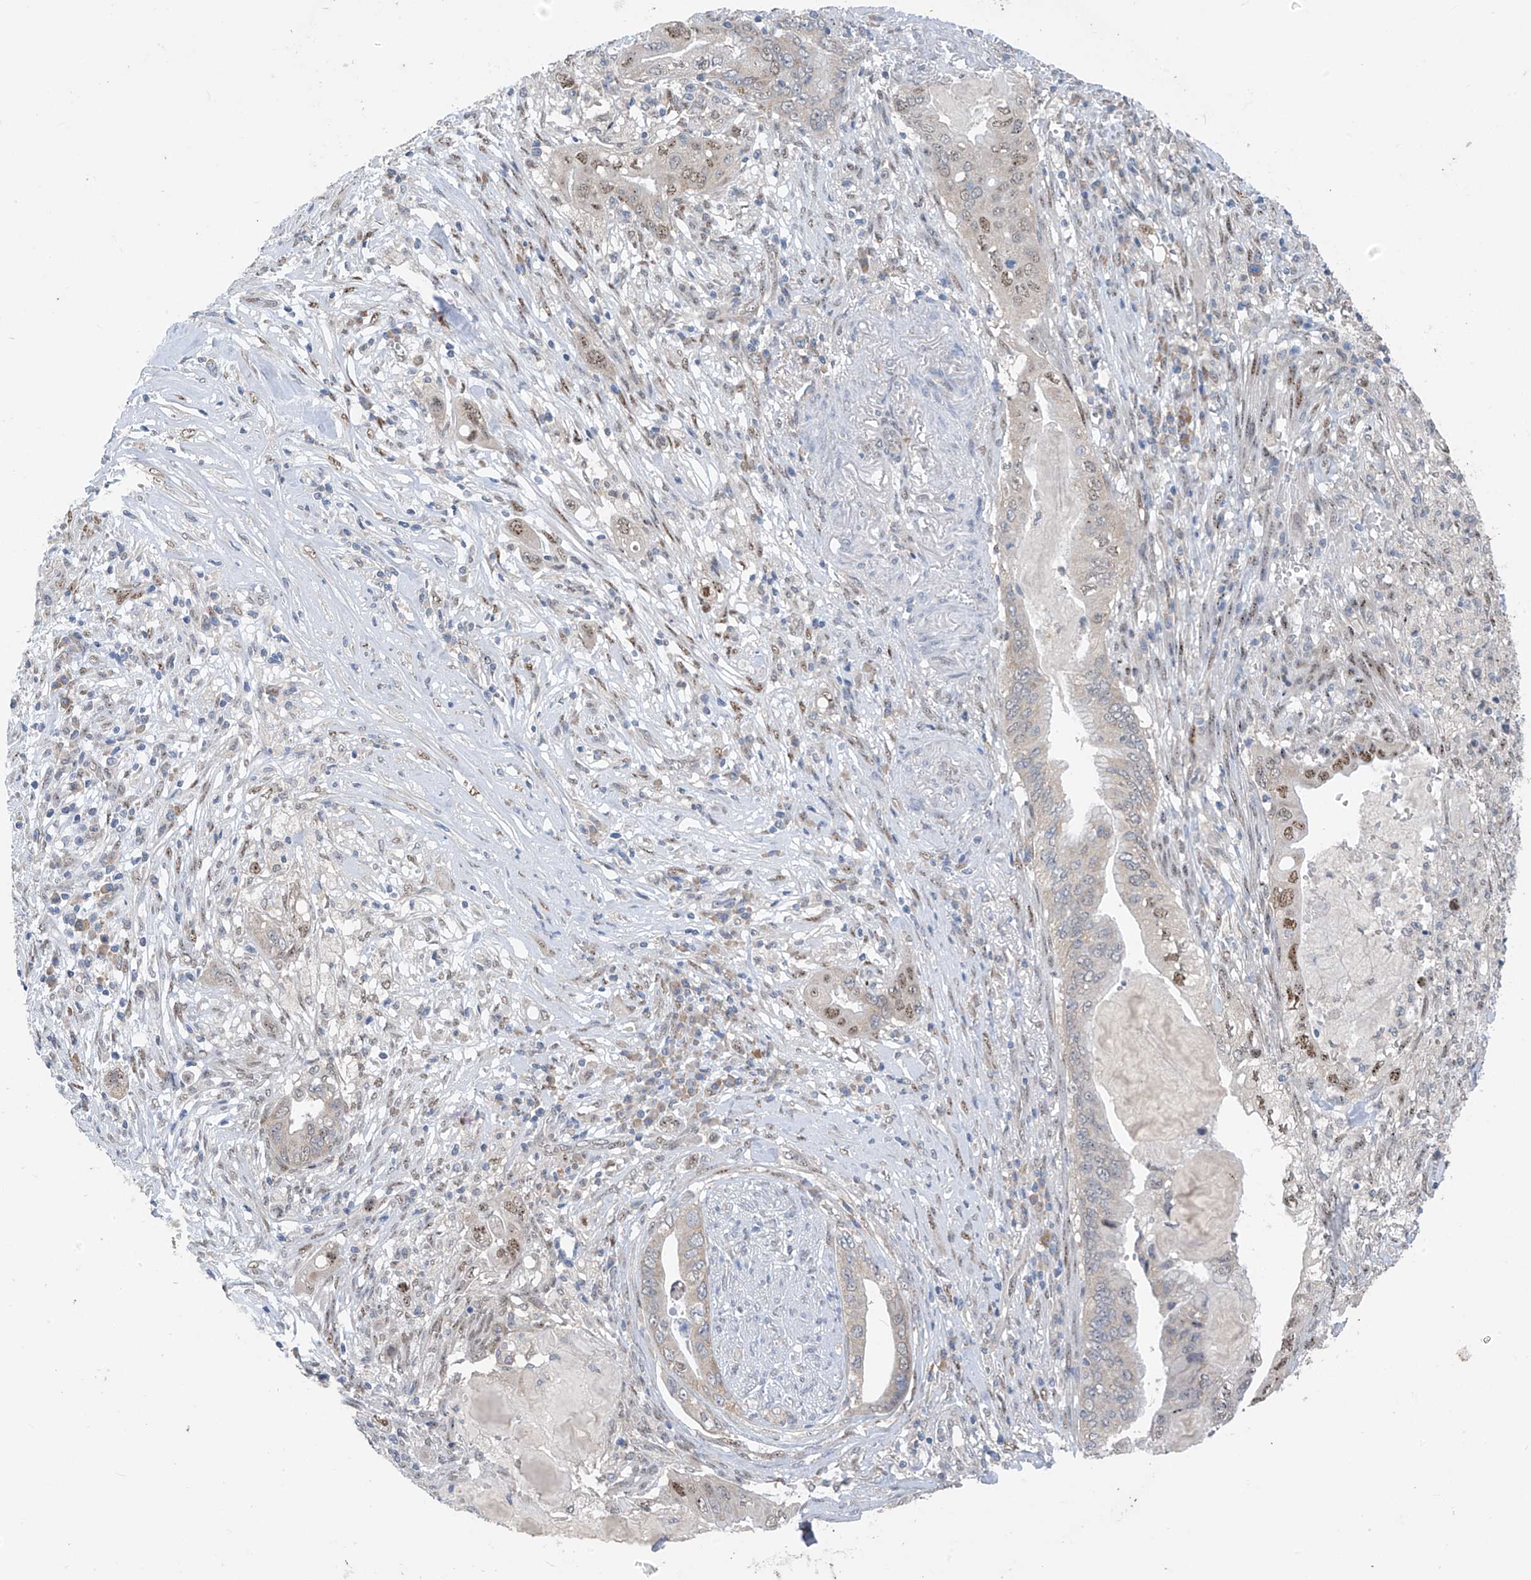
{"staining": {"intensity": "moderate", "quantity": "<25%", "location": "cytoplasmic/membranous,nuclear"}, "tissue": "pancreatic cancer", "cell_type": "Tumor cells", "image_type": "cancer", "snomed": [{"axis": "morphology", "description": "Adenocarcinoma, NOS"}, {"axis": "topography", "description": "Pancreas"}], "caption": "Pancreatic cancer (adenocarcinoma) stained for a protein reveals moderate cytoplasmic/membranous and nuclear positivity in tumor cells.", "gene": "RPL4", "patient": {"sex": "female", "age": 73}}